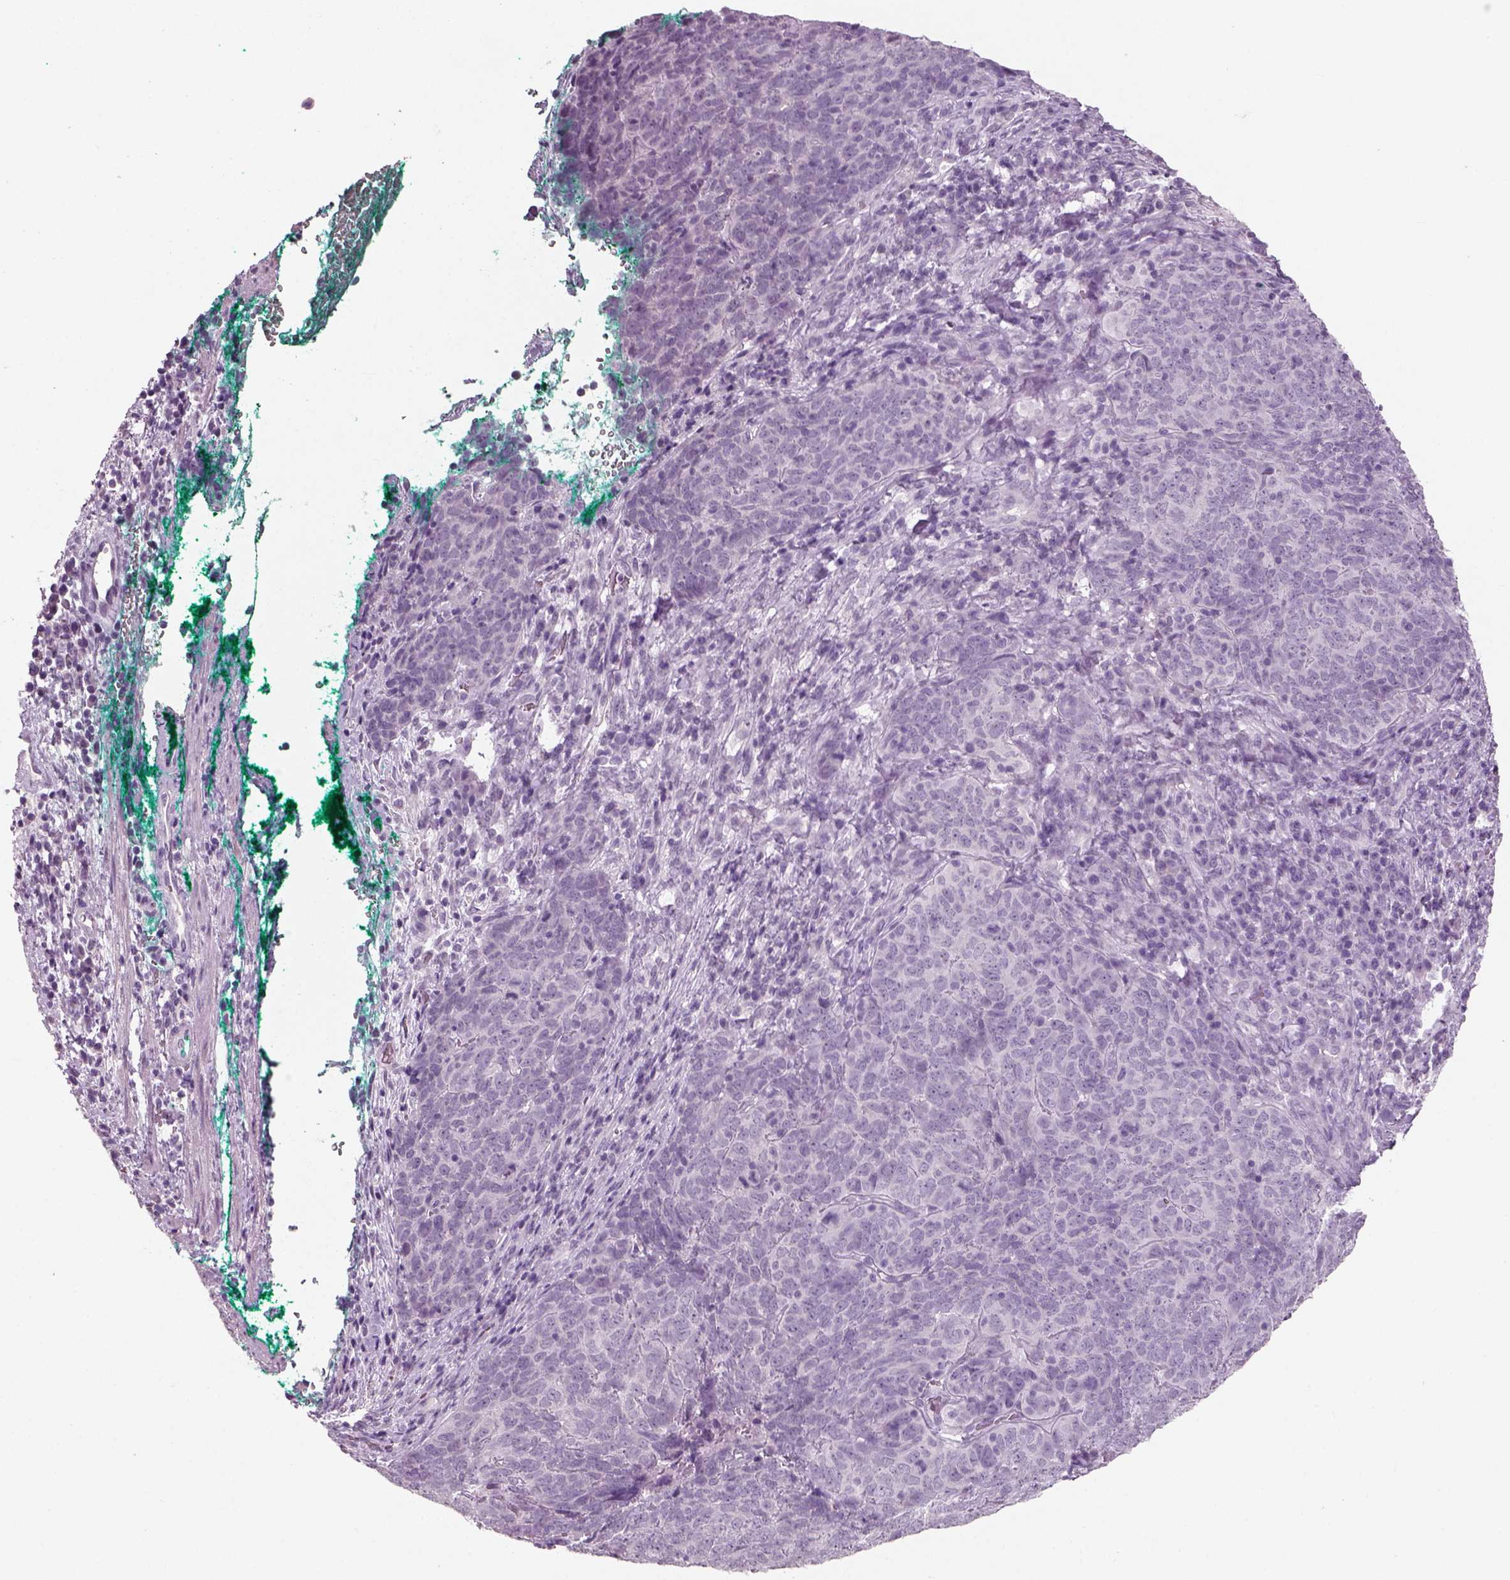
{"staining": {"intensity": "negative", "quantity": "none", "location": "none"}, "tissue": "skin cancer", "cell_type": "Tumor cells", "image_type": "cancer", "snomed": [{"axis": "morphology", "description": "Squamous cell carcinoma, NOS"}, {"axis": "topography", "description": "Skin"}, {"axis": "topography", "description": "Anal"}], "caption": "DAB (3,3'-diaminobenzidine) immunohistochemical staining of skin cancer (squamous cell carcinoma) displays no significant staining in tumor cells.", "gene": "SLC6A2", "patient": {"sex": "female", "age": 51}}